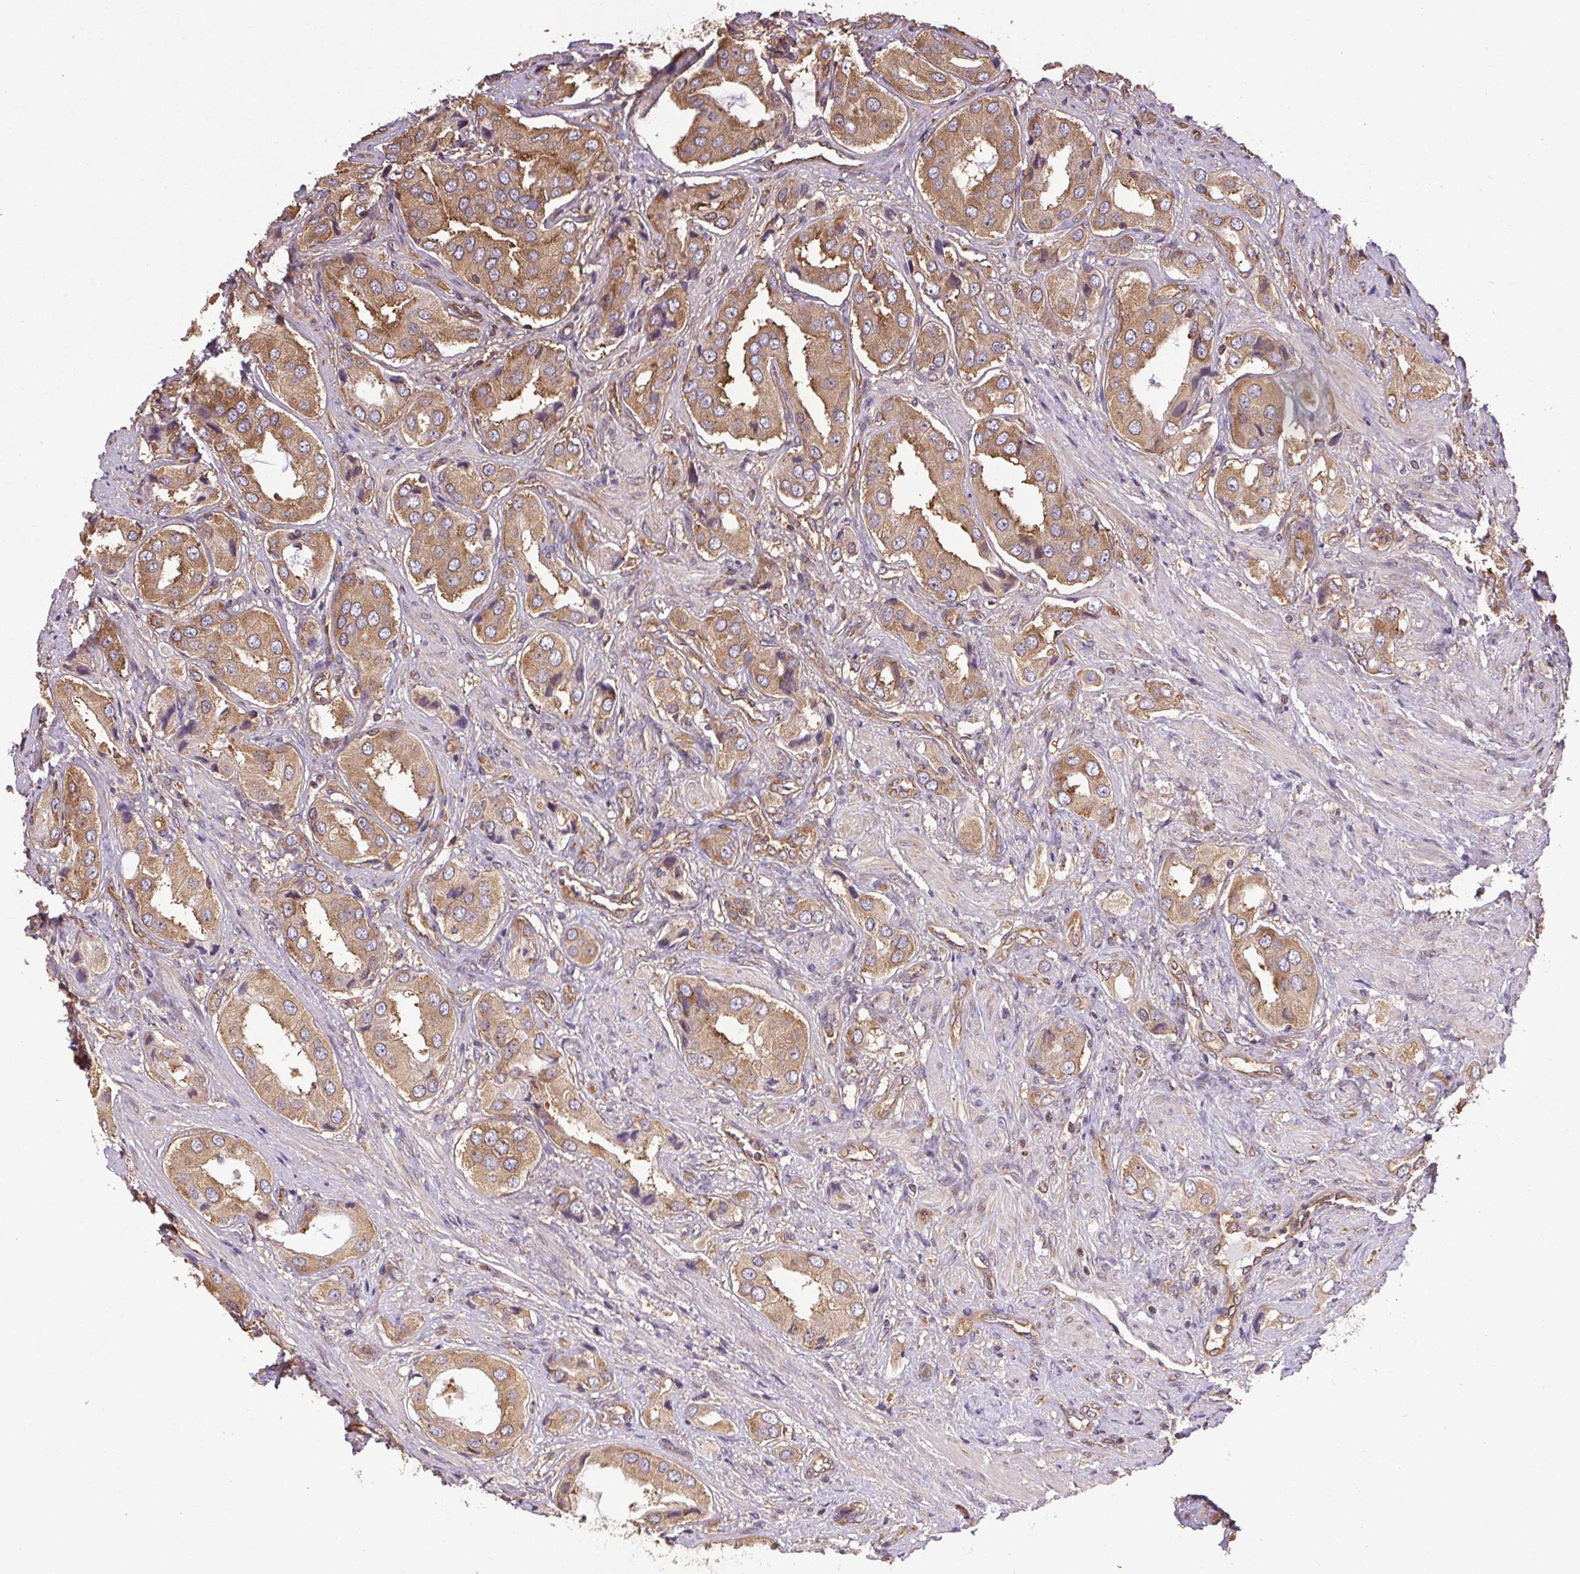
{"staining": {"intensity": "moderate", "quantity": ">75%", "location": "cytoplasmic/membranous"}, "tissue": "prostate cancer", "cell_type": "Tumor cells", "image_type": "cancer", "snomed": [{"axis": "morphology", "description": "Adenocarcinoma, NOS"}, {"axis": "topography", "description": "Prostate"}], "caption": "Immunohistochemistry (IHC) (DAB (3,3'-diaminobenzidine)) staining of human prostate cancer displays moderate cytoplasmic/membranous protein positivity in about >75% of tumor cells. The staining is performed using DAB (3,3'-diaminobenzidine) brown chromogen to label protein expression. The nuclei are counter-stained blue using hematoxylin.", "gene": "EIF2S1", "patient": {"sex": "male", "age": 63}}